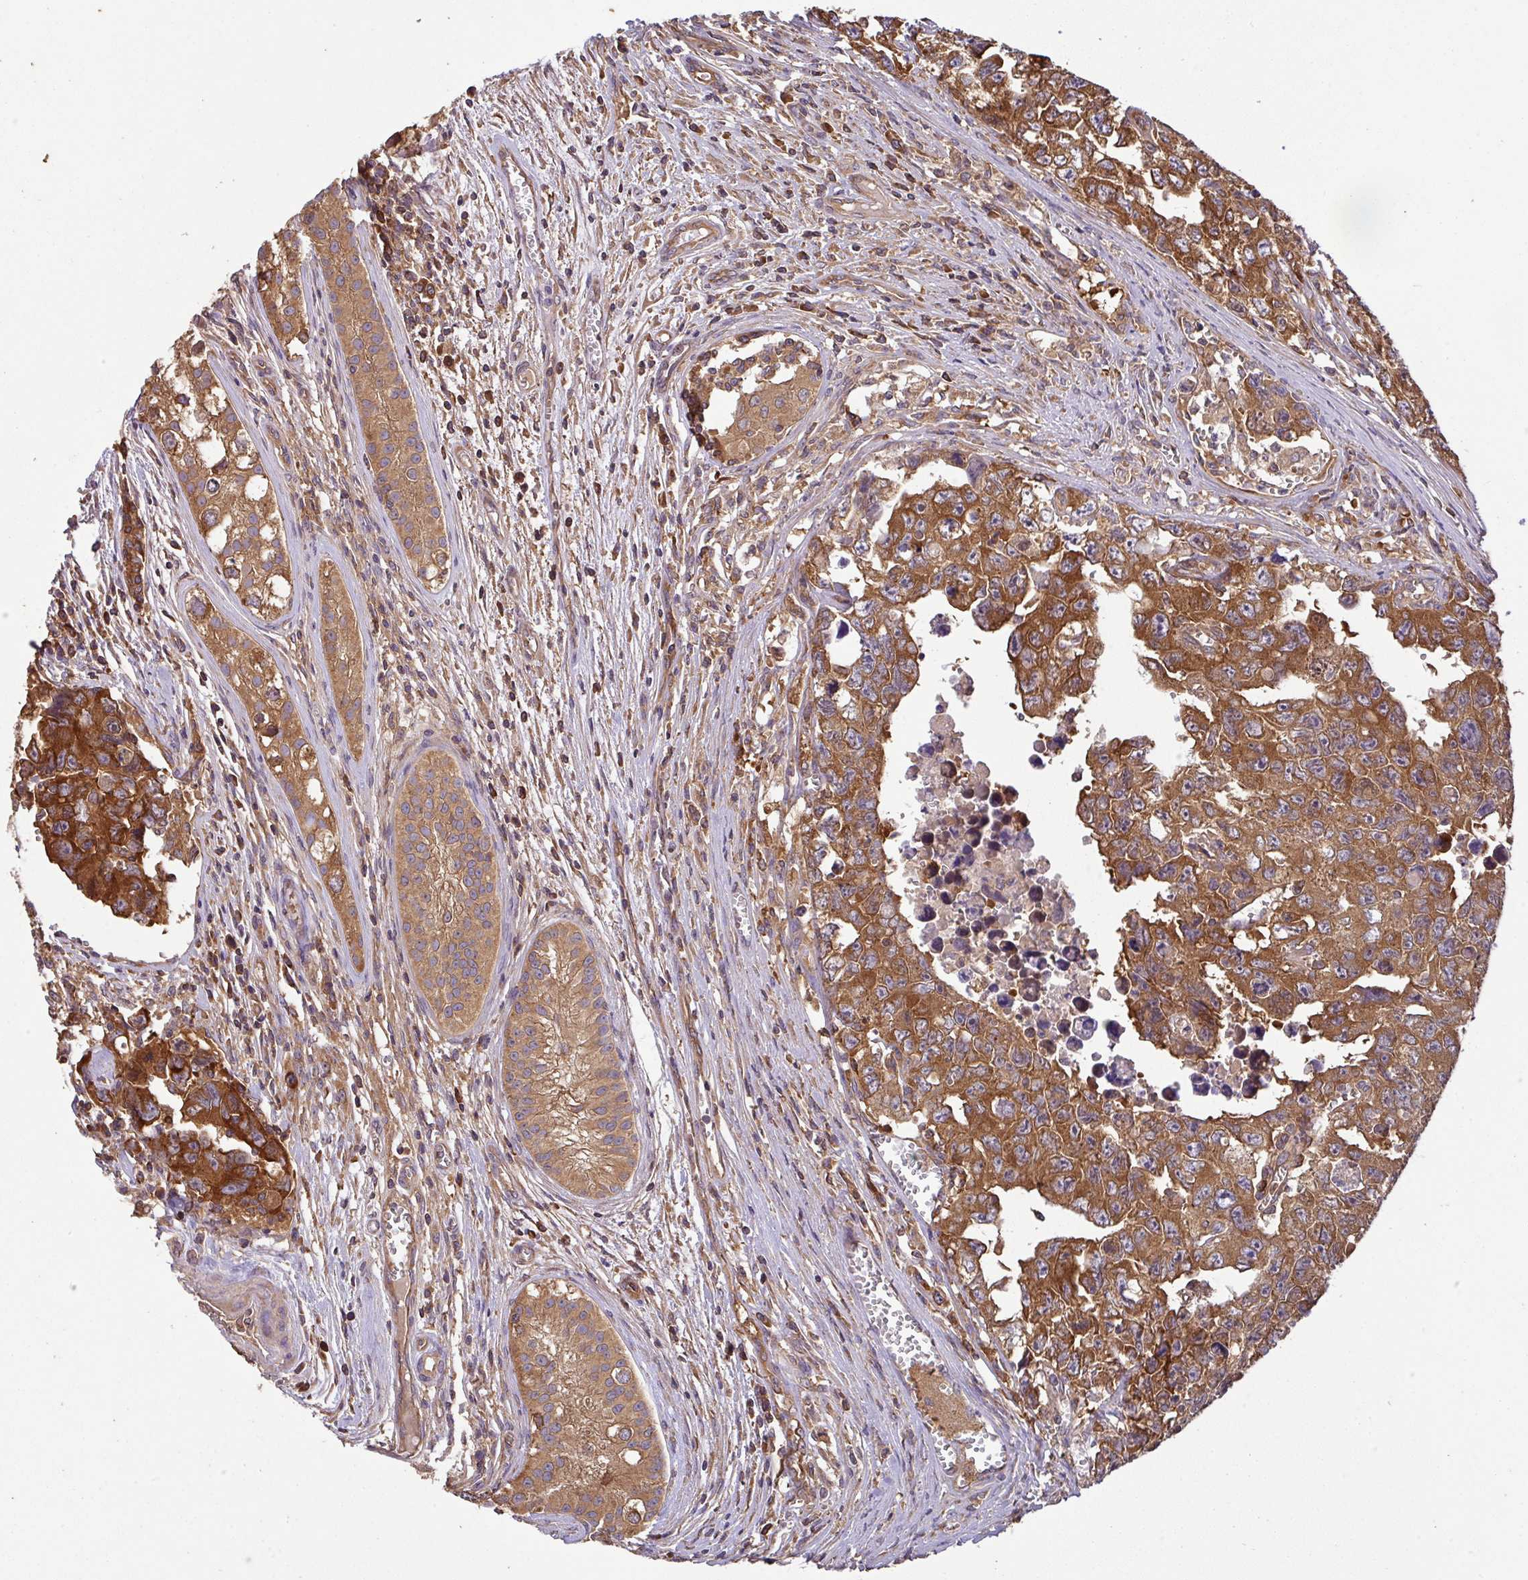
{"staining": {"intensity": "strong", "quantity": ">75%", "location": "cytoplasmic/membranous"}, "tissue": "testis cancer", "cell_type": "Tumor cells", "image_type": "cancer", "snomed": [{"axis": "morphology", "description": "Carcinoma, Embryonal, NOS"}, {"axis": "topography", "description": "Testis"}], "caption": "The micrograph displays immunohistochemical staining of testis embryonal carcinoma. There is strong cytoplasmic/membranous positivity is present in approximately >75% of tumor cells.", "gene": "GSPT1", "patient": {"sex": "male", "age": 24}}